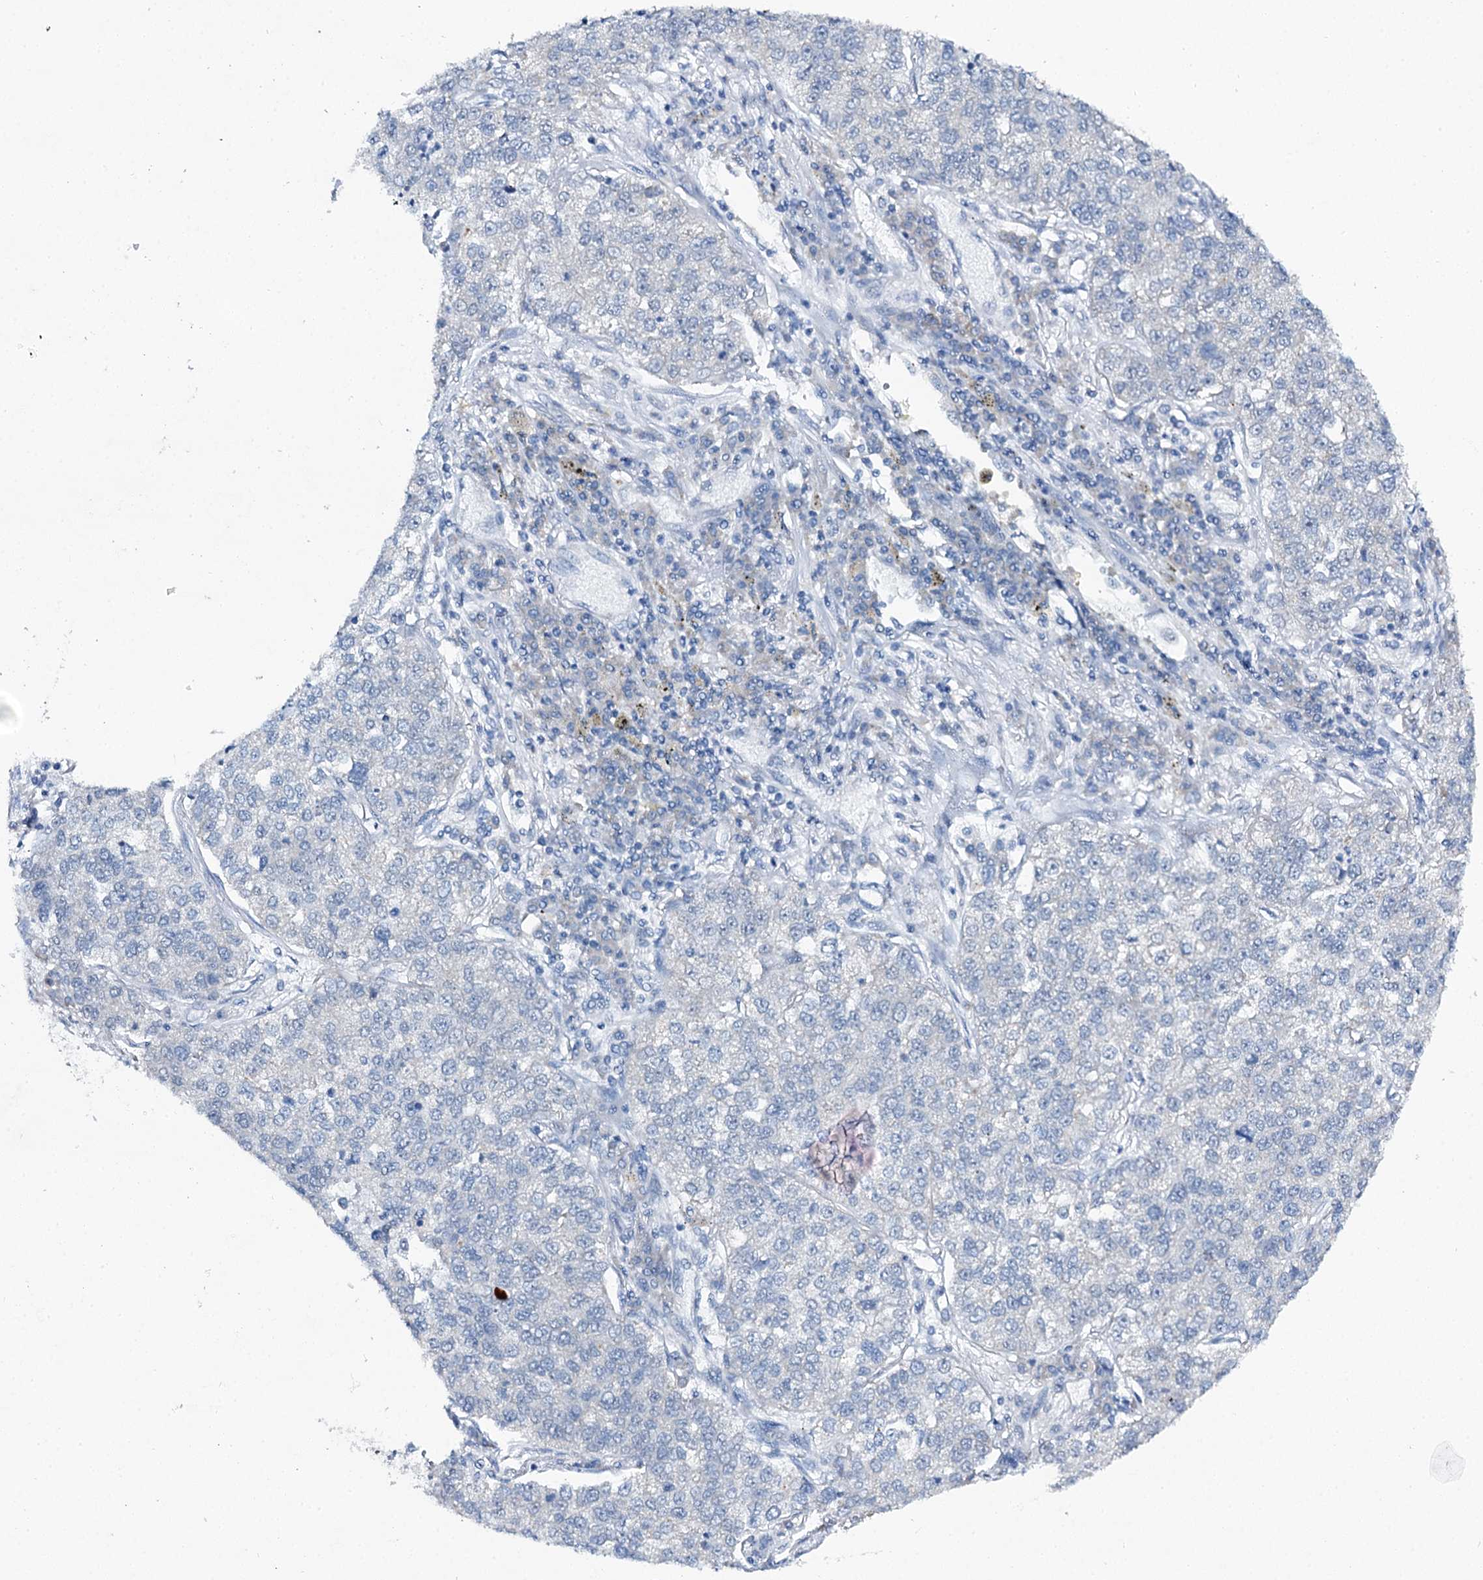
{"staining": {"intensity": "negative", "quantity": "none", "location": "none"}, "tissue": "lung cancer", "cell_type": "Tumor cells", "image_type": "cancer", "snomed": [{"axis": "morphology", "description": "Adenocarcinoma, NOS"}, {"axis": "topography", "description": "Lung"}], "caption": "Adenocarcinoma (lung) stained for a protein using immunohistochemistry reveals no positivity tumor cells.", "gene": "SPATS2", "patient": {"sex": "male", "age": 49}}